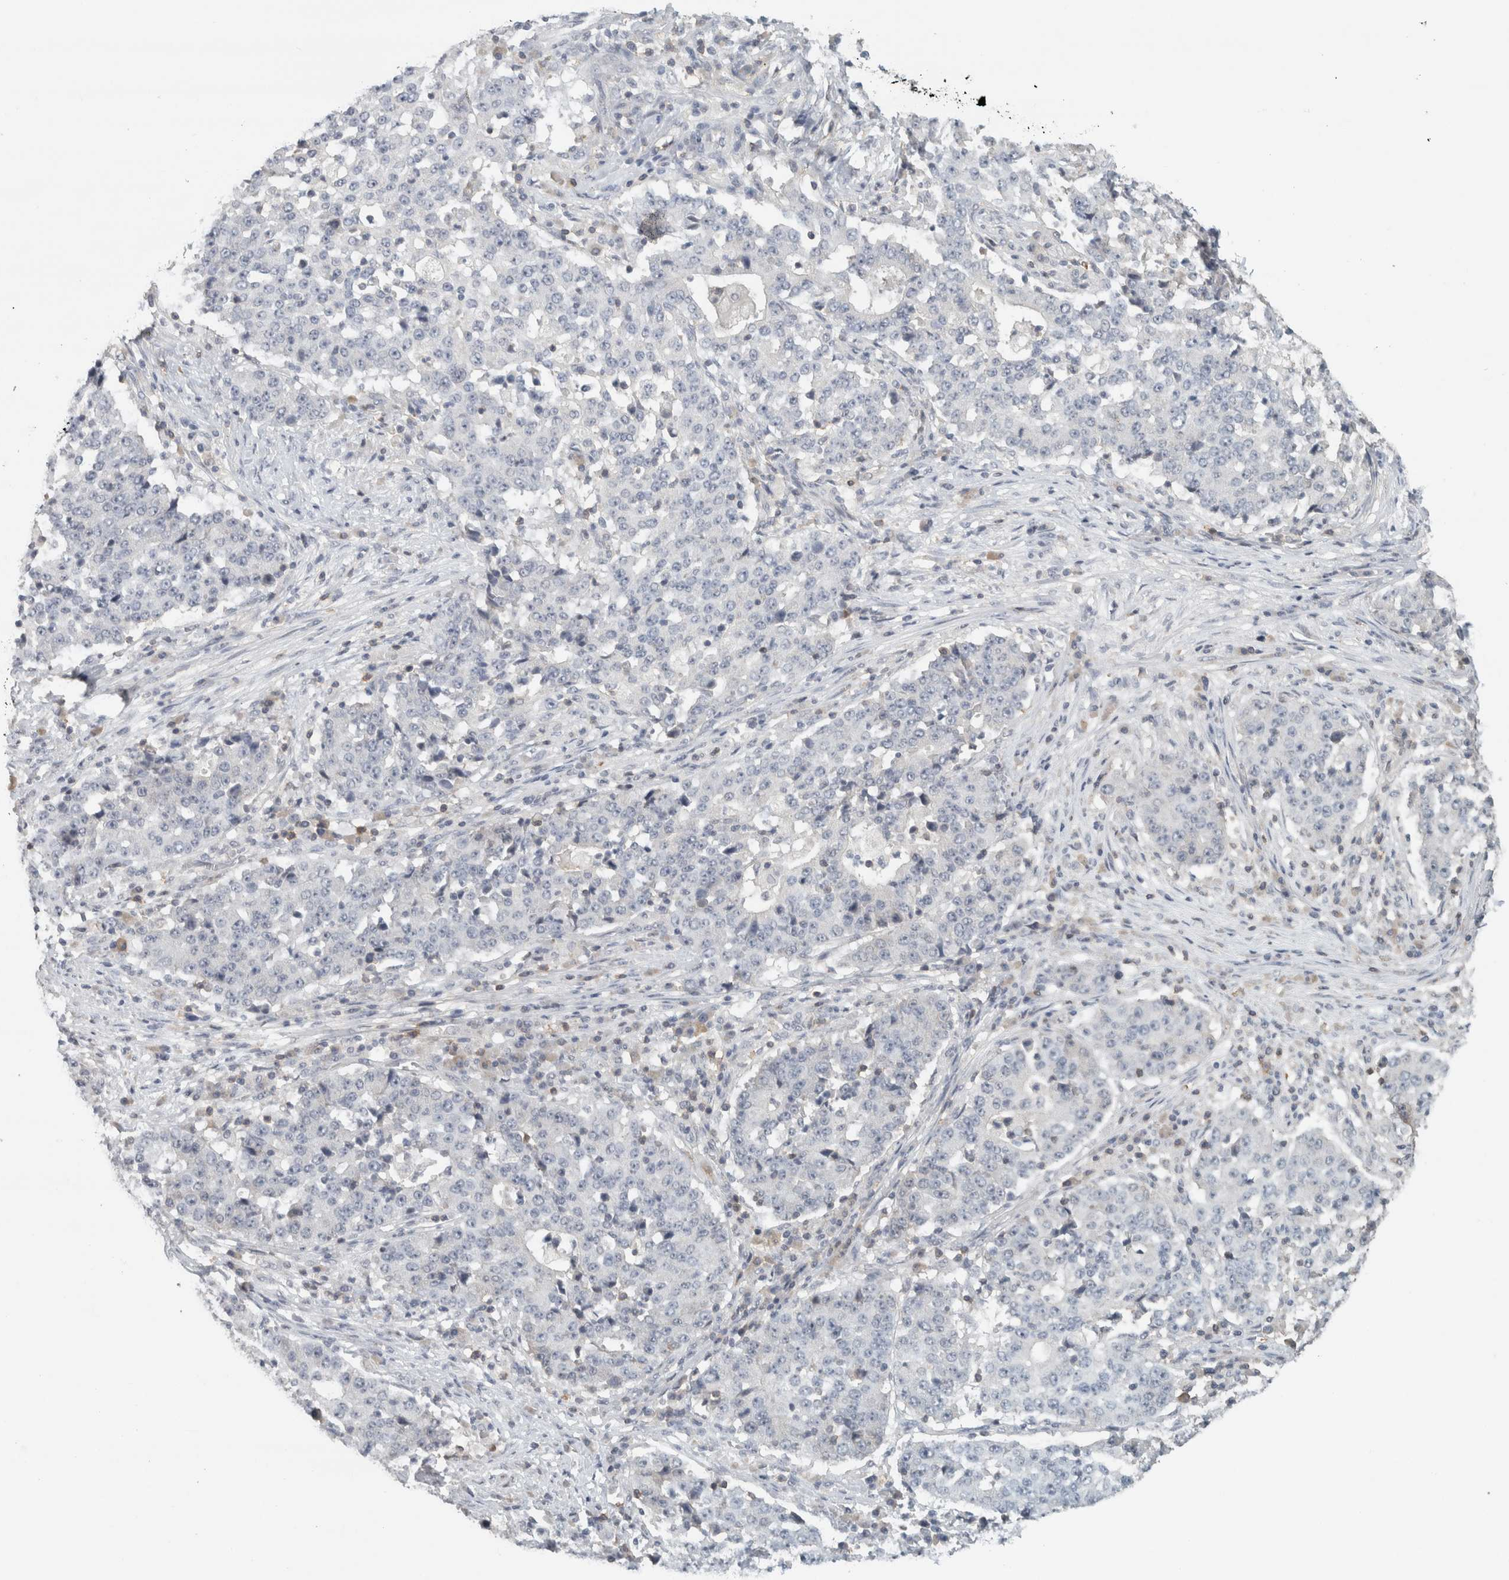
{"staining": {"intensity": "negative", "quantity": "none", "location": "none"}, "tissue": "stomach cancer", "cell_type": "Tumor cells", "image_type": "cancer", "snomed": [{"axis": "morphology", "description": "Adenocarcinoma, NOS"}, {"axis": "topography", "description": "Stomach"}], "caption": "This is an immunohistochemistry (IHC) photomicrograph of adenocarcinoma (stomach). There is no staining in tumor cells.", "gene": "TRAT1", "patient": {"sex": "male", "age": 59}}